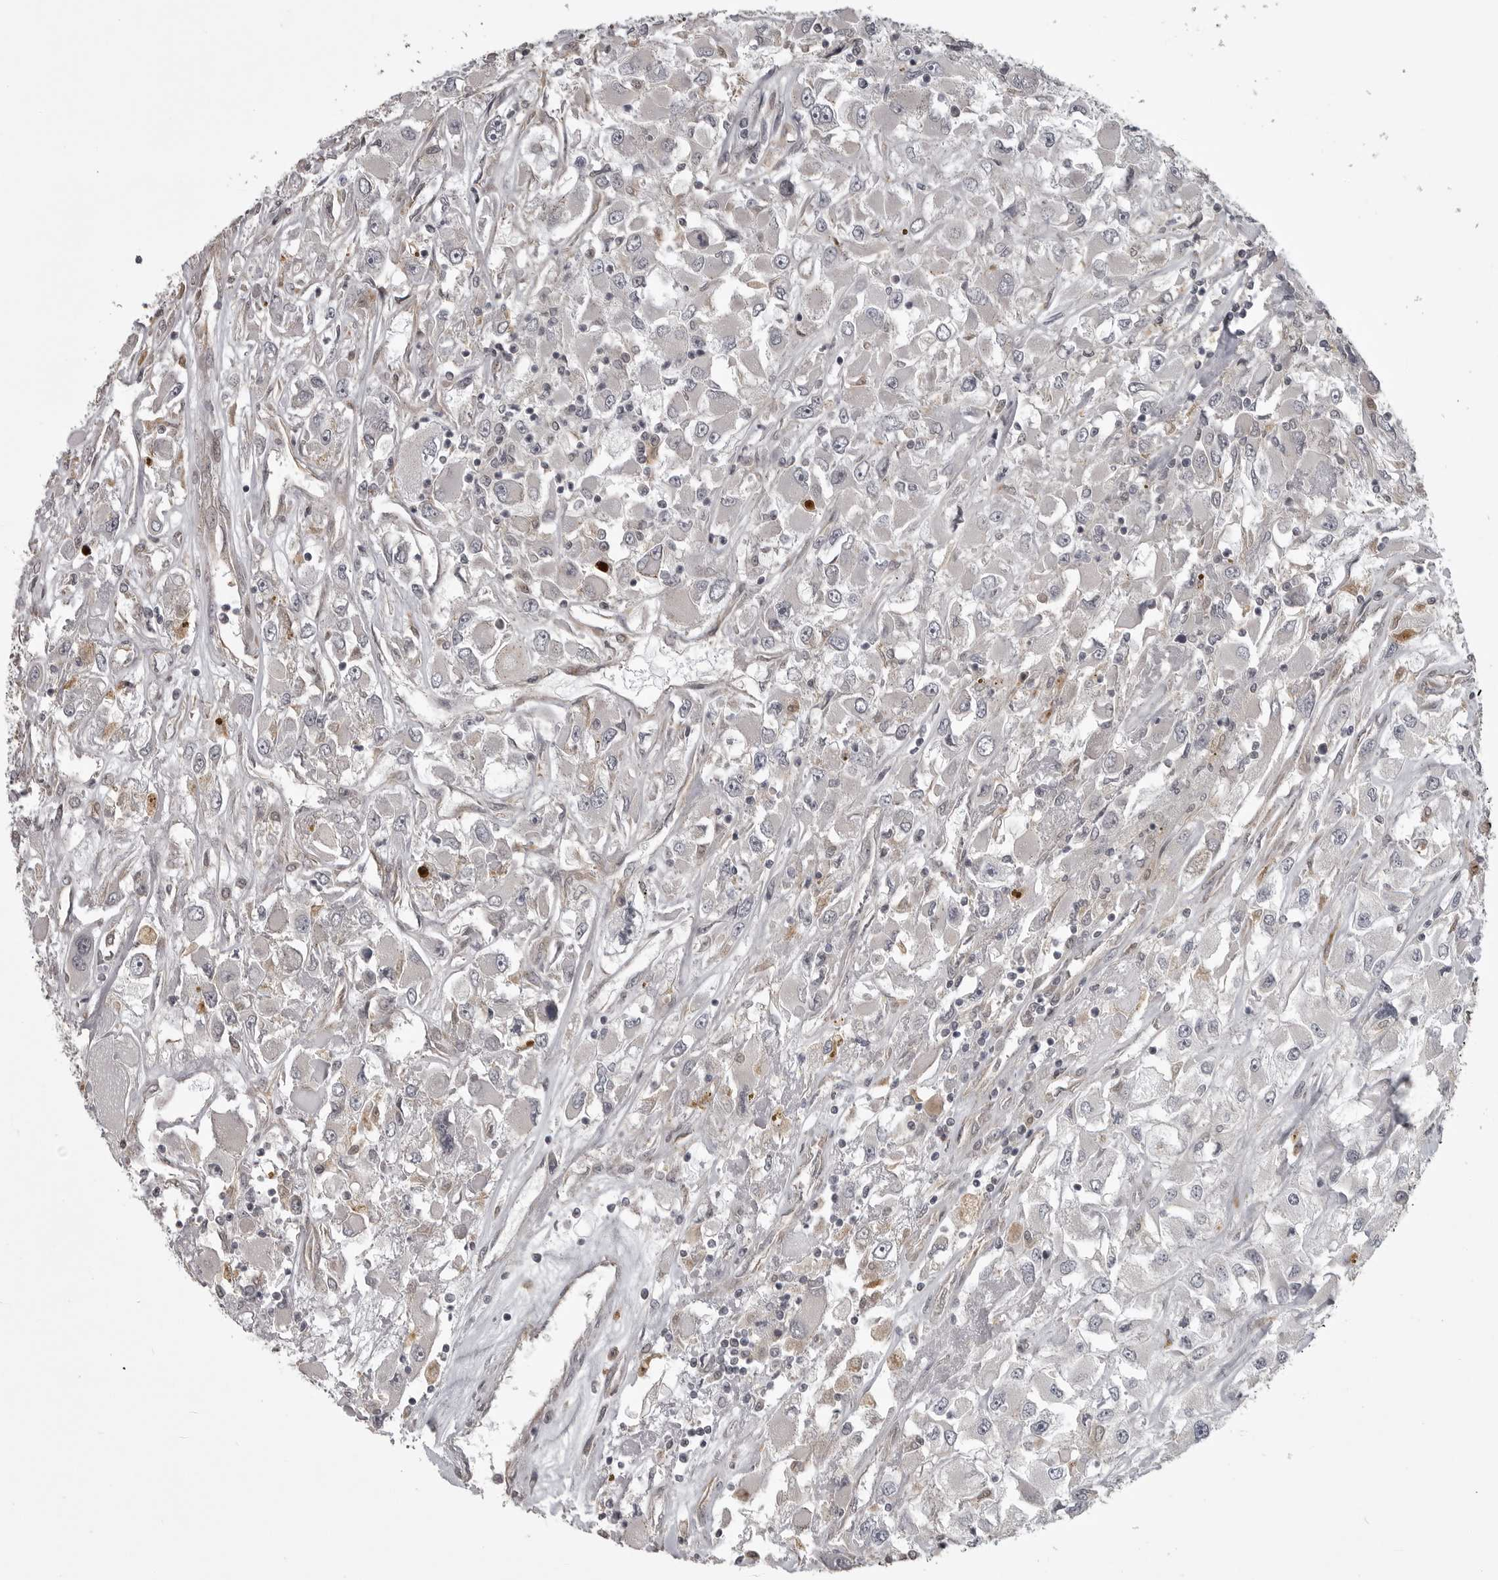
{"staining": {"intensity": "negative", "quantity": "none", "location": "none"}, "tissue": "renal cancer", "cell_type": "Tumor cells", "image_type": "cancer", "snomed": [{"axis": "morphology", "description": "Adenocarcinoma, NOS"}, {"axis": "topography", "description": "Kidney"}], "caption": "This image is of renal adenocarcinoma stained with immunohistochemistry to label a protein in brown with the nuclei are counter-stained blue. There is no staining in tumor cells.", "gene": "SNX16", "patient": {"sex": "female", "age": 52}}